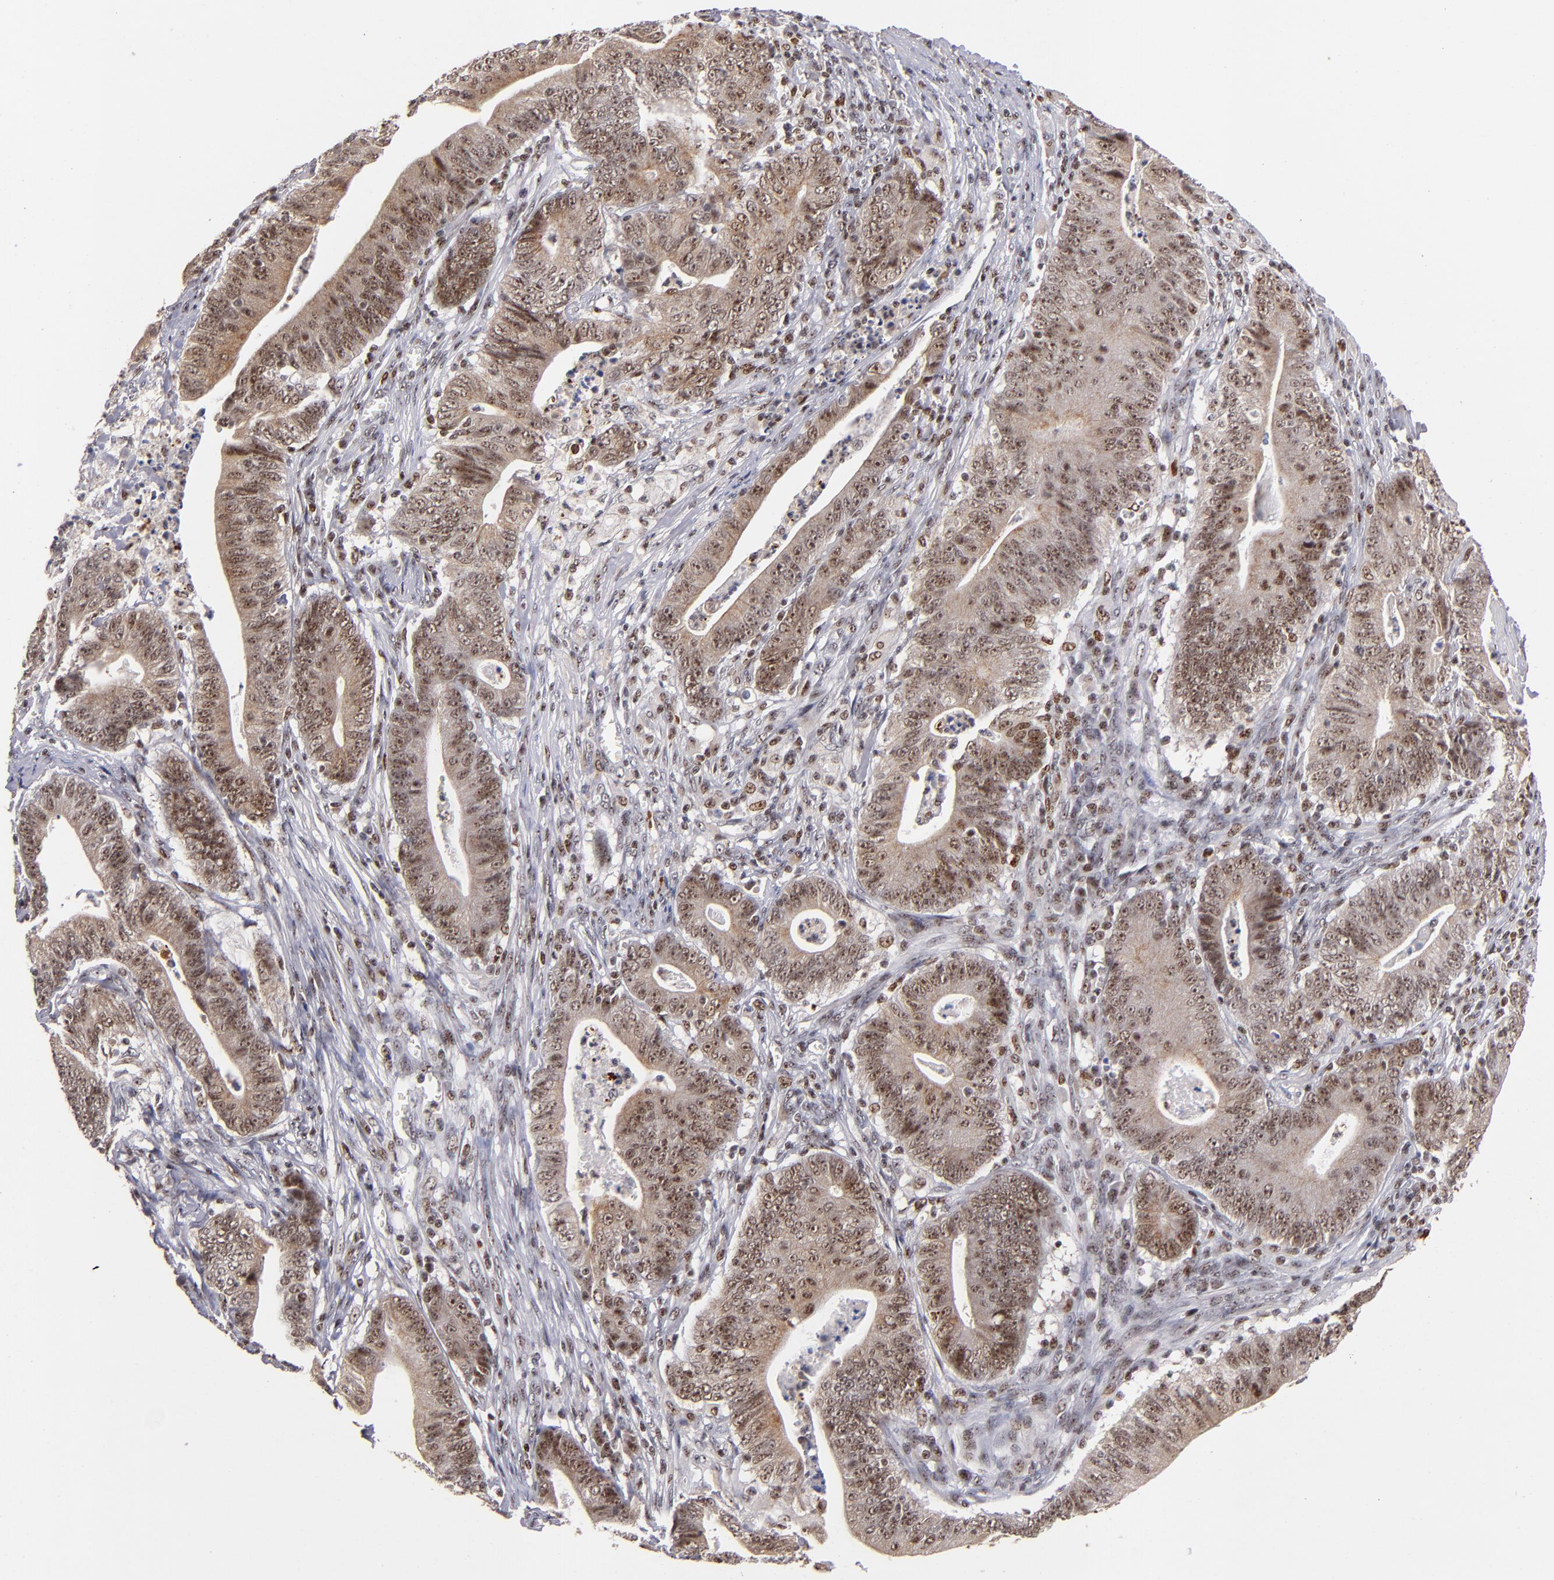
{"staining": {"intensity": "moderate", "quantity": ">75%", "location": "cytoplasmic/membranous,nuclear"}, "tissue": "stomach cancer", "cell_type": "Tumor cells", "image_type": "cancer", "snomed": [{"axis": "morphology", "description": "Adenocarcinoma, NOS"}, {"axis": "topography", "description": "Stomach, lower"}], "caption": "Protein expression analysis of human stomach cancer reveals moderate cytoplasmic/membranous and nuclear staining in approximately >75% of tumor cells.", "gene": "PCNX4", "patient": {"sex": "female", "age": 86}}